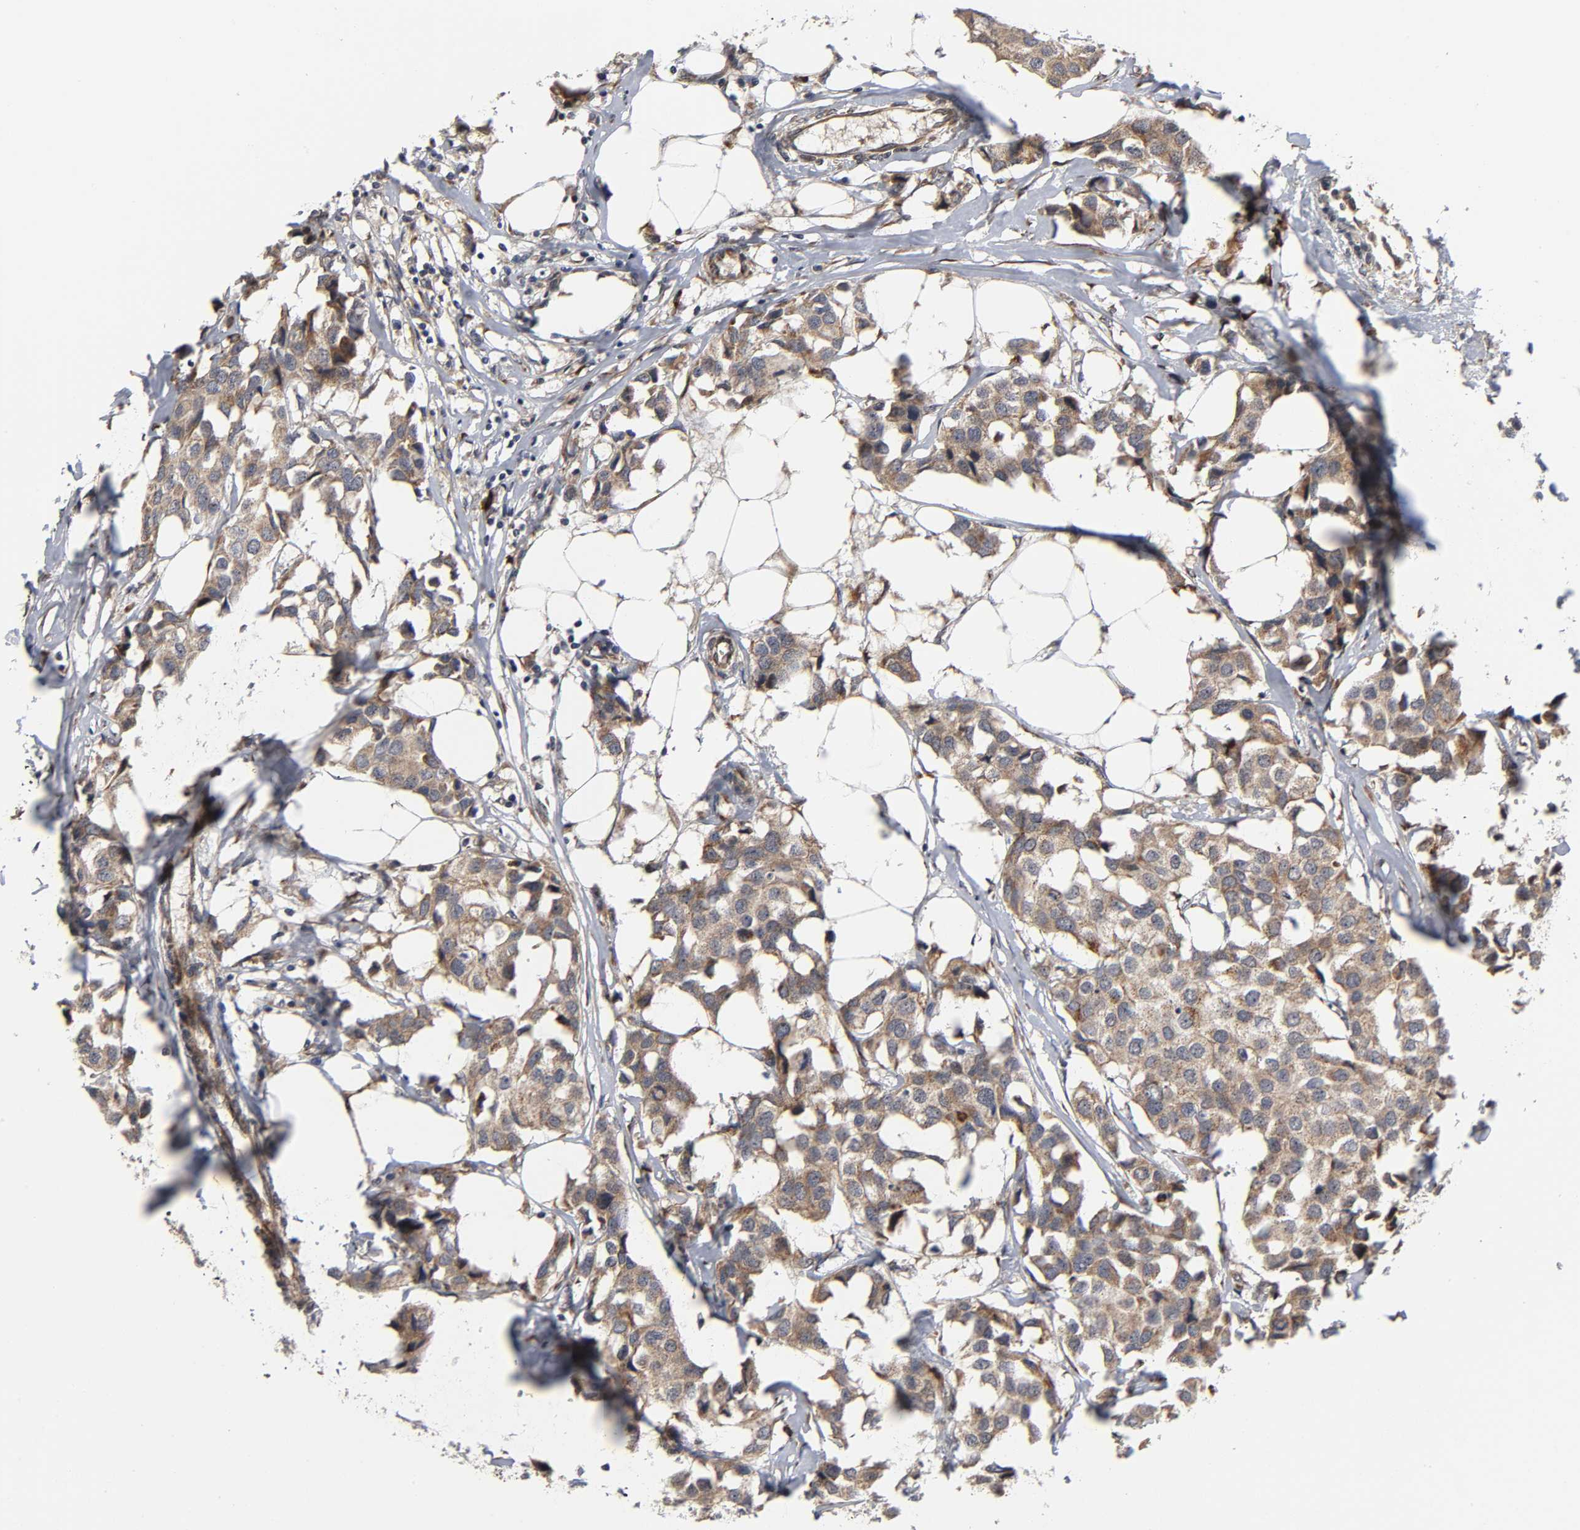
{"staining": {"intensity": "moderate", "quantity": ">75%", "location": "cytoplasmic/membranous"}, "tissue": "breast cancer", "cell_type": "Tumor cells", "image_type": "cancer", "snomed": [{"axis": "morphology", "description": "Duct carcinoma"}, {"axis": "topography", "description": "Breast"}], "caption": "Immunohistochemistry (IHC) of breast cancer displays medium levels of moderate cytoplasmic/membranous staining in approximately >75% of tumor cells. Nuclei are stained in blue.", "gene": "SLC30A9", "patient": {"sex": "female", "age": 80}}